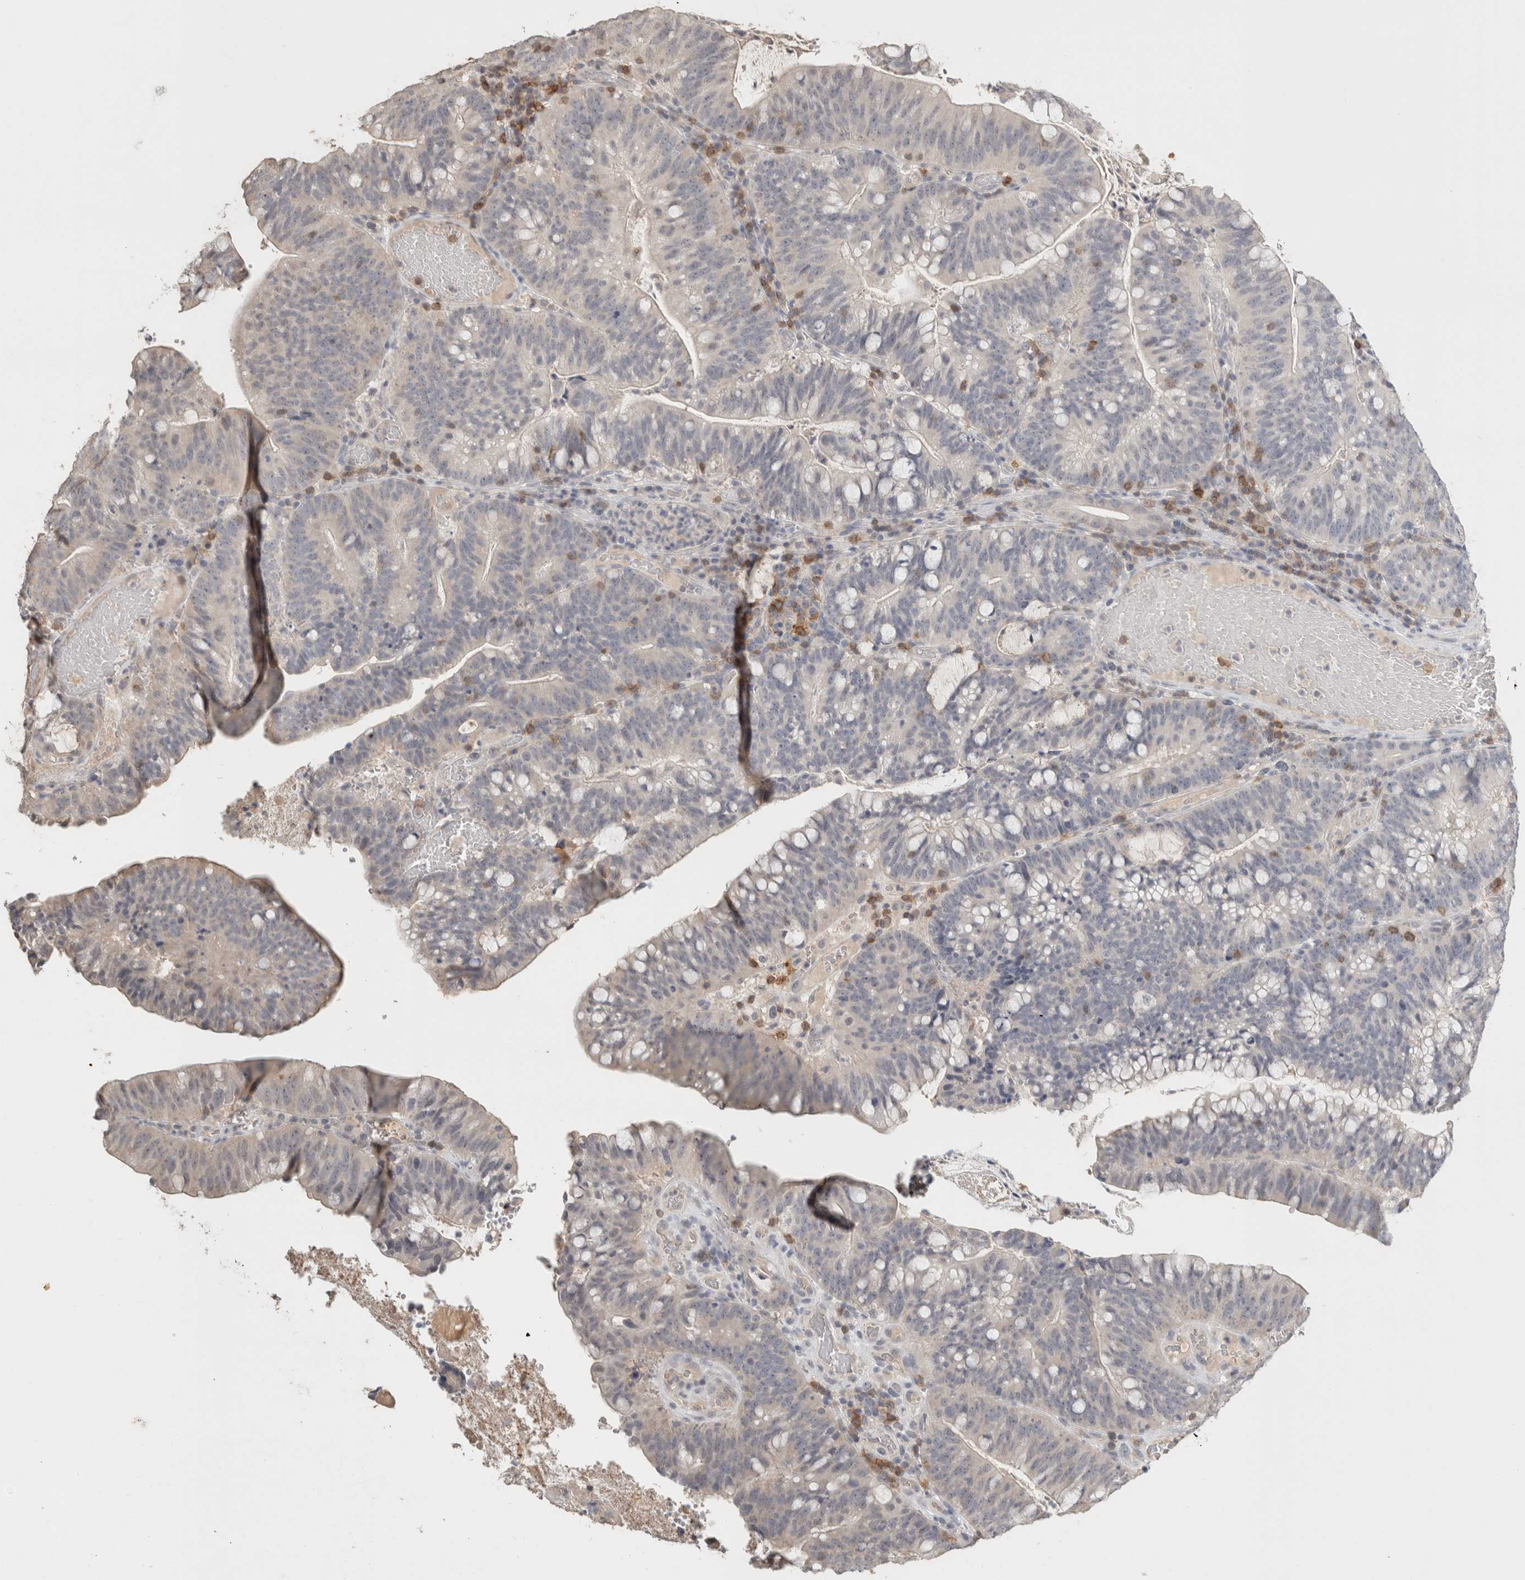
{"staining": {"intensity": "negative", "quantity": "none", "location": "none"}, "tissue": "colorectal cancer", "cell_type": "Tumor cells", "image_type": "cancer", "snomed": [{"axis": "morphology", "description": "Adenocarcinoma, NOS"}, {"axis": "topography", "description": "Colon"}], "caption": "High power microscopy image of an immunohistochemistry (IHC) photomicrograph of colorectal cancer, revealing no significant expression in tumor cells.", "gene": "TRAT1", "patient": {"sex": "female", "age": 66}}